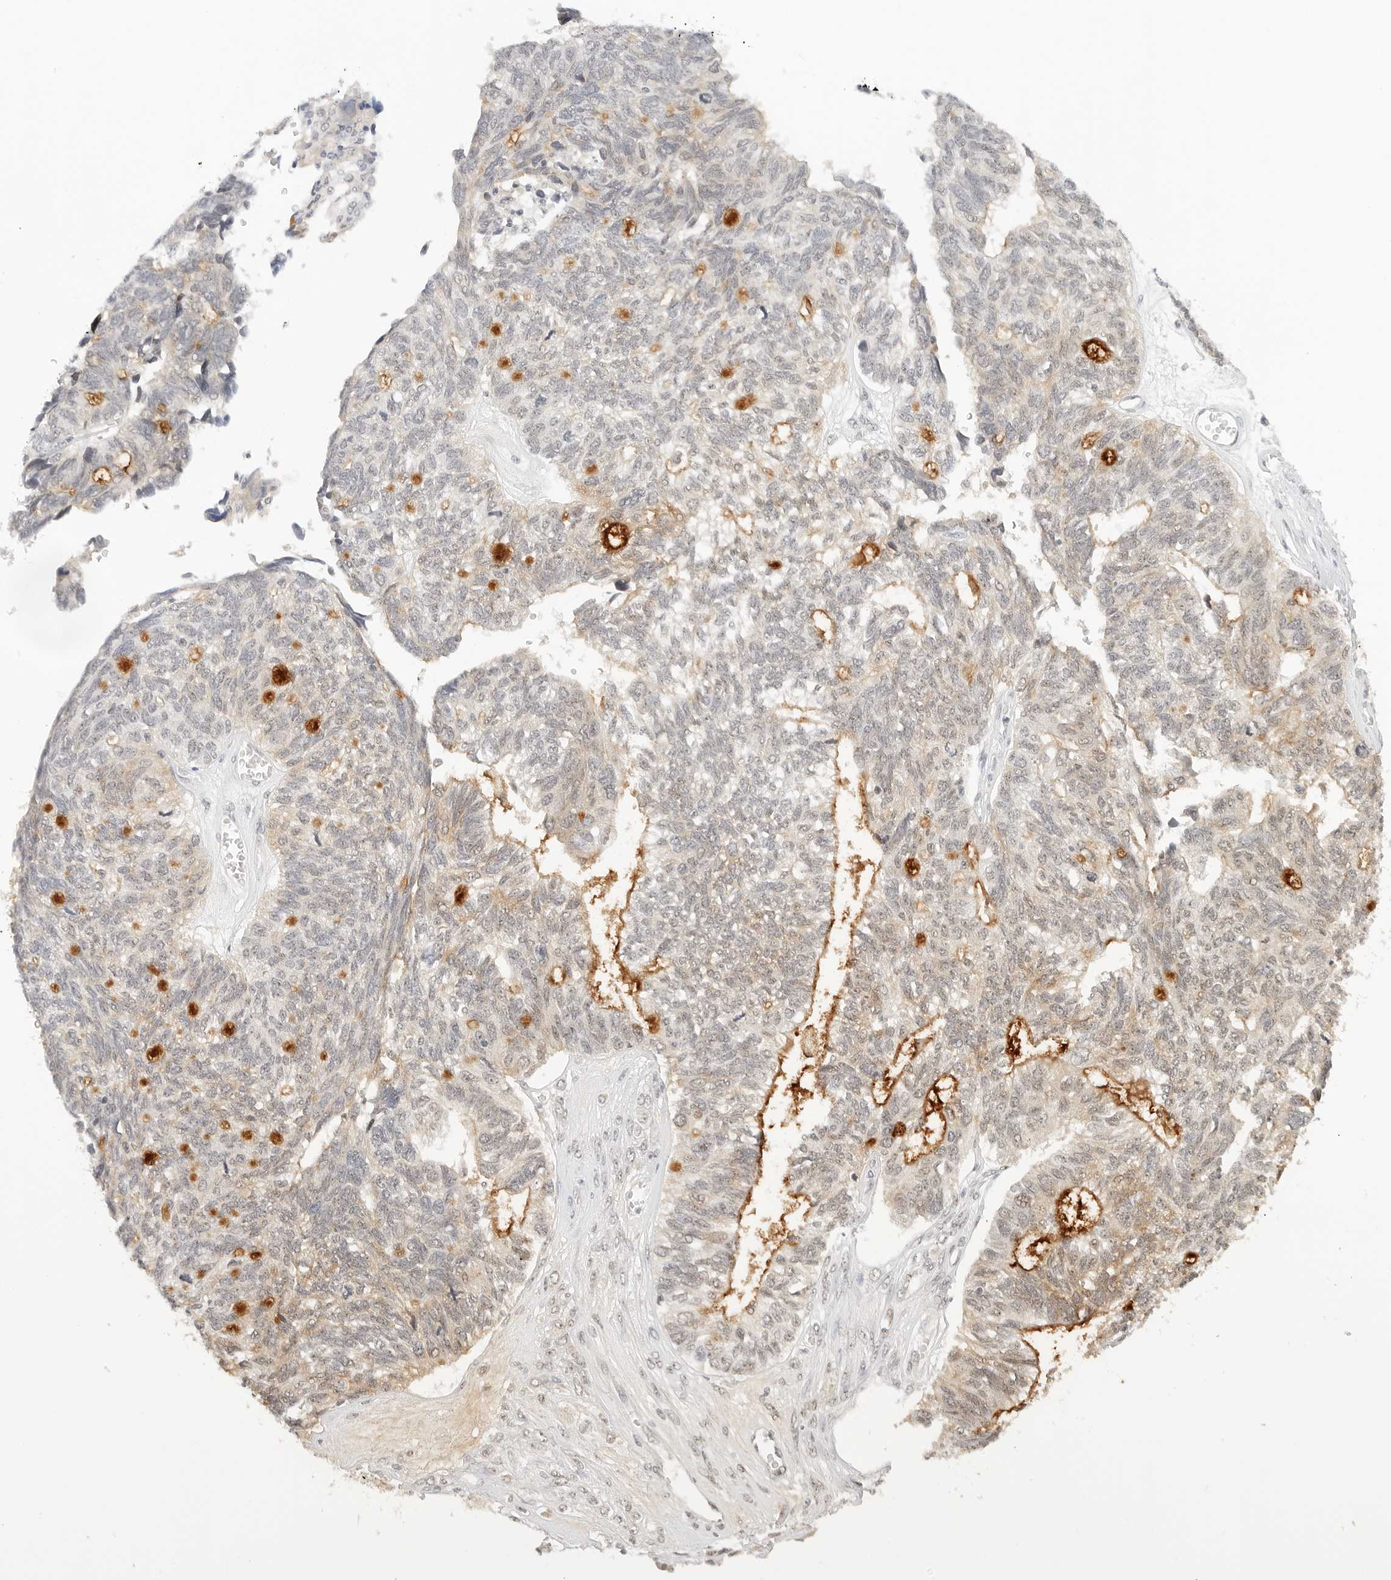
{"staining": {"intensity": "moderate", "quantity": "<25%", "location": "cytoplasmic/membranous"}, "tissue": "ovarian cancer", "cell_type": "Tumor cells", "image_type": "cancer", "snomed": [{"axis": "morphology", "description": "Cystadenocarcinoma, serous, NOS"}, {"axis": "topography", "description": "Ovary"}], "caption": "Protein expression analysis of ovarian serous cystadenocarcinoma exhibits moderate cytoplasmic/membranous staining in approximately <25% of tumor cells. Nuclei are stained in blue.", "gene": "NEO1", "patient": {"sex": "female", "age": 79}}